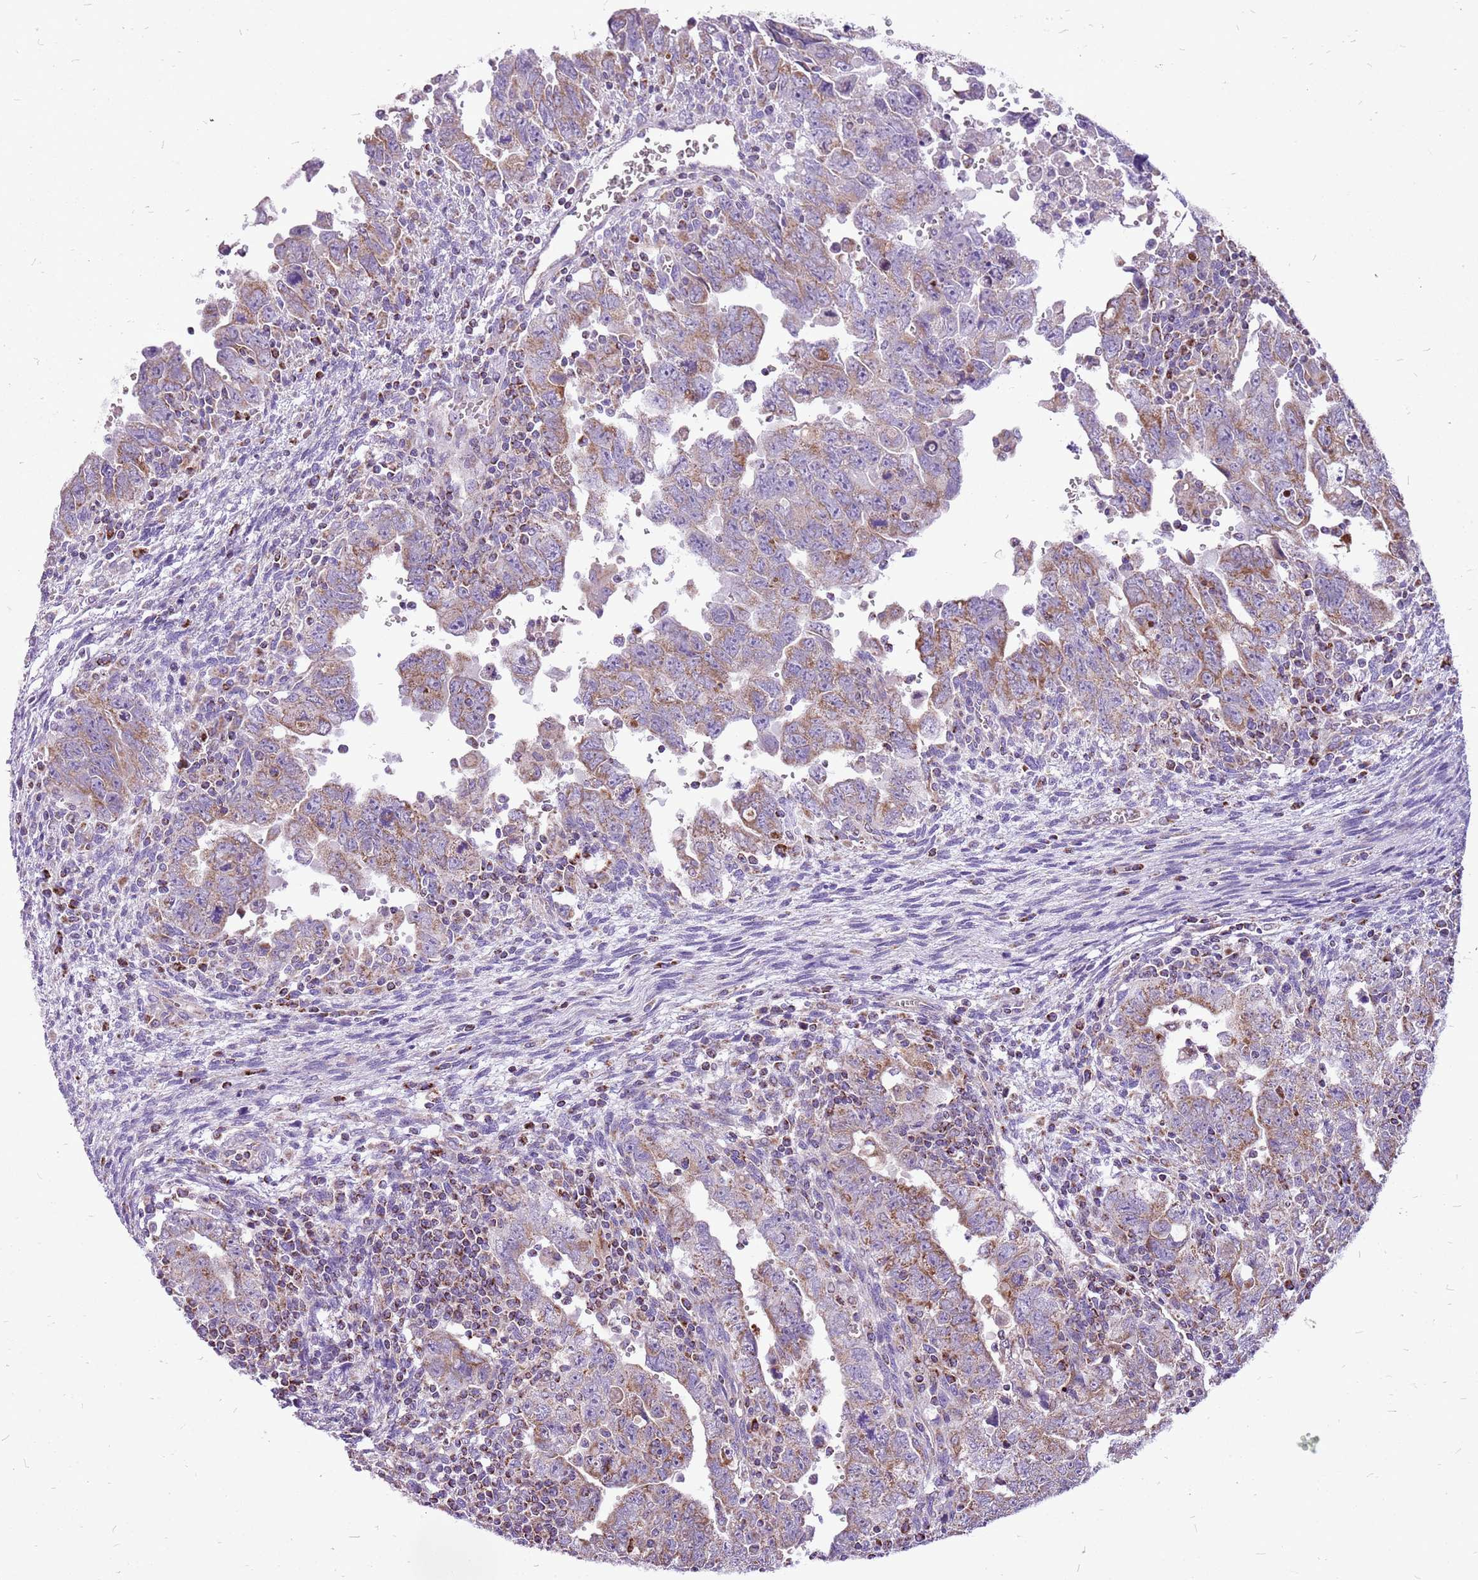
{"staining": {"intensity": "moderate", "quantity": "25%-75%", "location": "cytoplasmic/membranous"}, "tissue": "testis cancer", "cell_type": "Tumor cells", "image_type": "cancer", "snomed": [{"axis": "morphology", "description": "Carcinoma, Embryonal, NOS"}, {"axis": "topography", "description": "Testis"}], "caption": "Moderate cytoplasmic/membranous staining is identified in approximately 25%-75% of tumor cells in embryonal carcinoma (testis). The staining is performed using DAB (3,3'-diaminobenzidine) brown chromogen to label protein expression. The nuclei are counter-stained blue using hematoxylin.", "gene": "GCDH", "patient": {"sex": "male", "age": 28}}